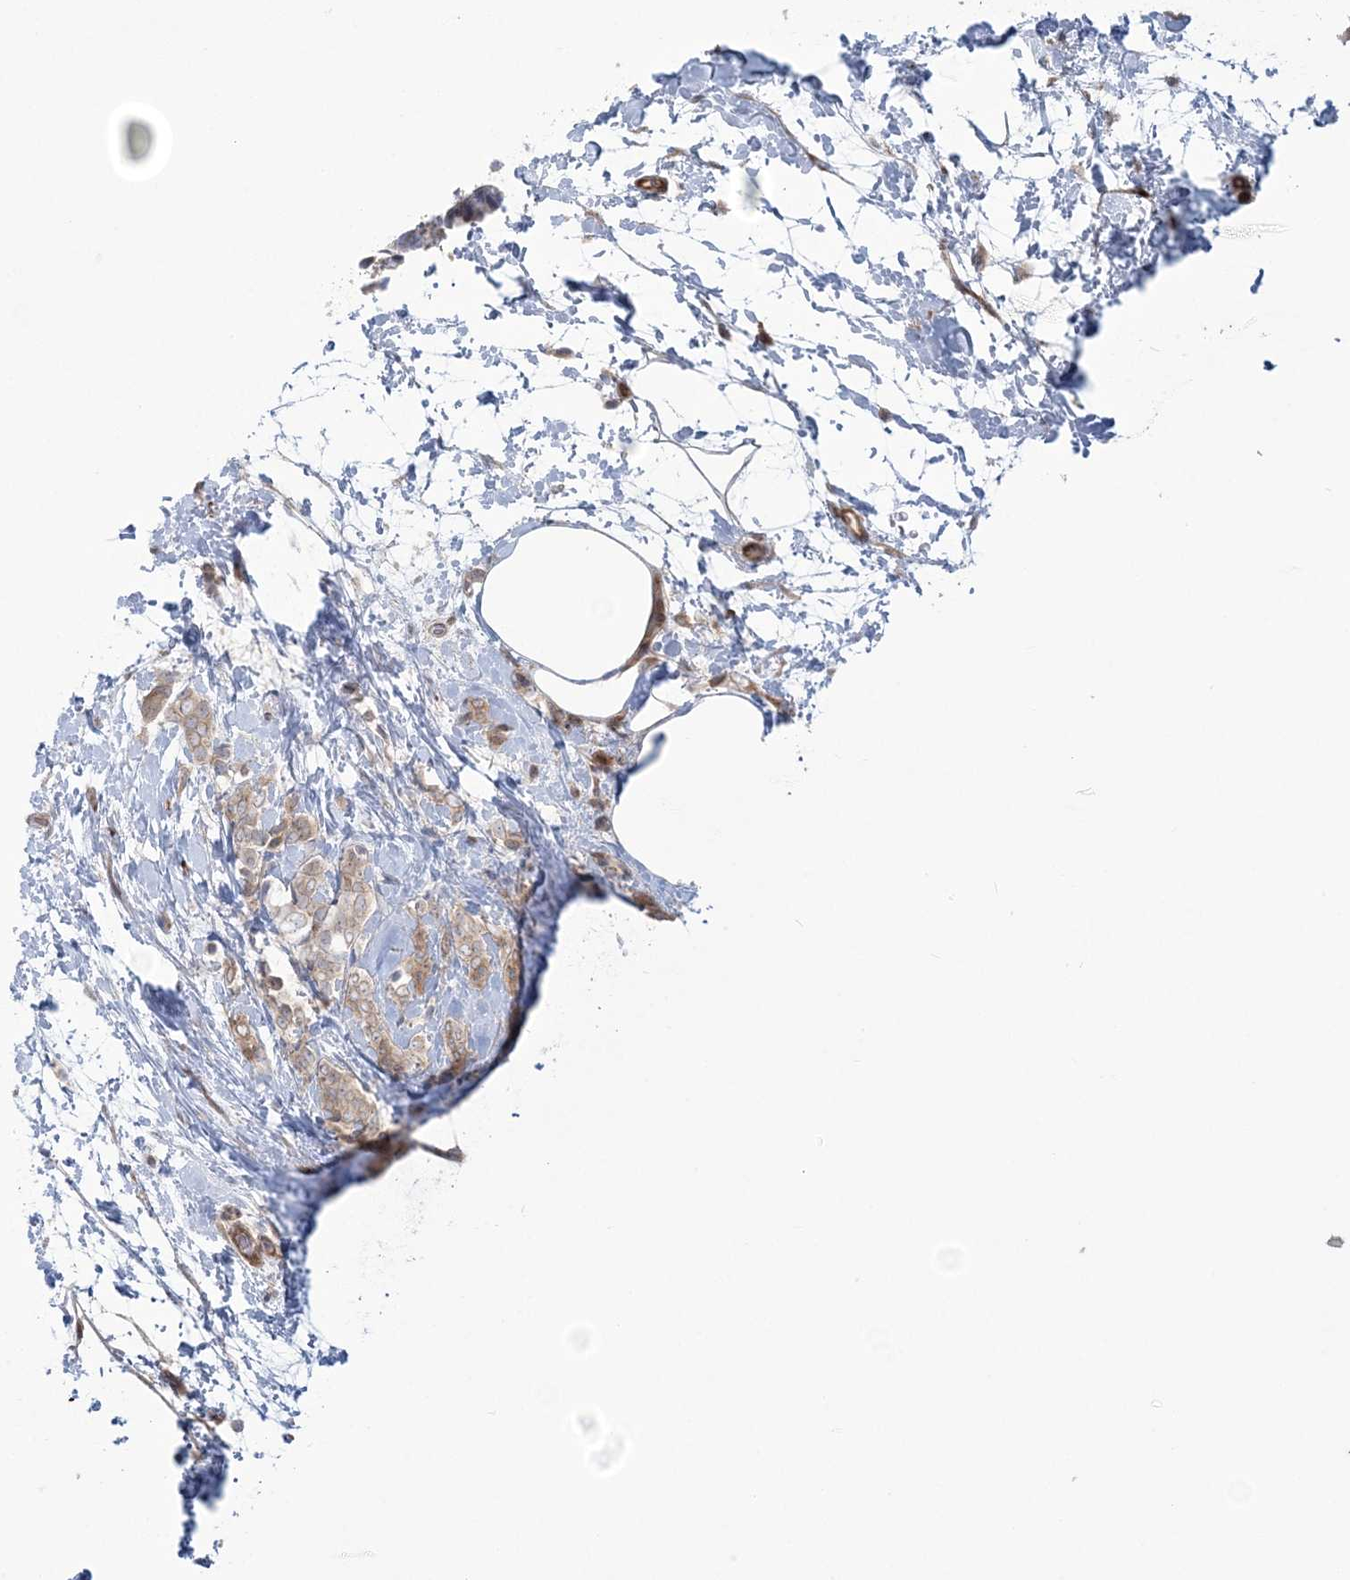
{"staining": {"intensity": "weak", "quantity": ">75%", "location": "cytoplasmic/membranous"}, "tissue": "breast cancer", "cell_type": "Tumor cells", "image_type": "cancer", "snomed": [{"axis": "morphology", "description": "Lobular carcinoma, in situ"}, {"axis": "morphology", "description": "Lobular carcinoma"}, {"axis": "topography", "description": "Breast"}], "caption": "IHC micrograph of lobular carcinoma in situ (breast) stained for a protein (brown), which shows low levels of weak cytoplasmic/membranous positivity in about >75% of tumor cells.", "gene": "NUDT9", "patient": {"sex": "female", "age": 41}}